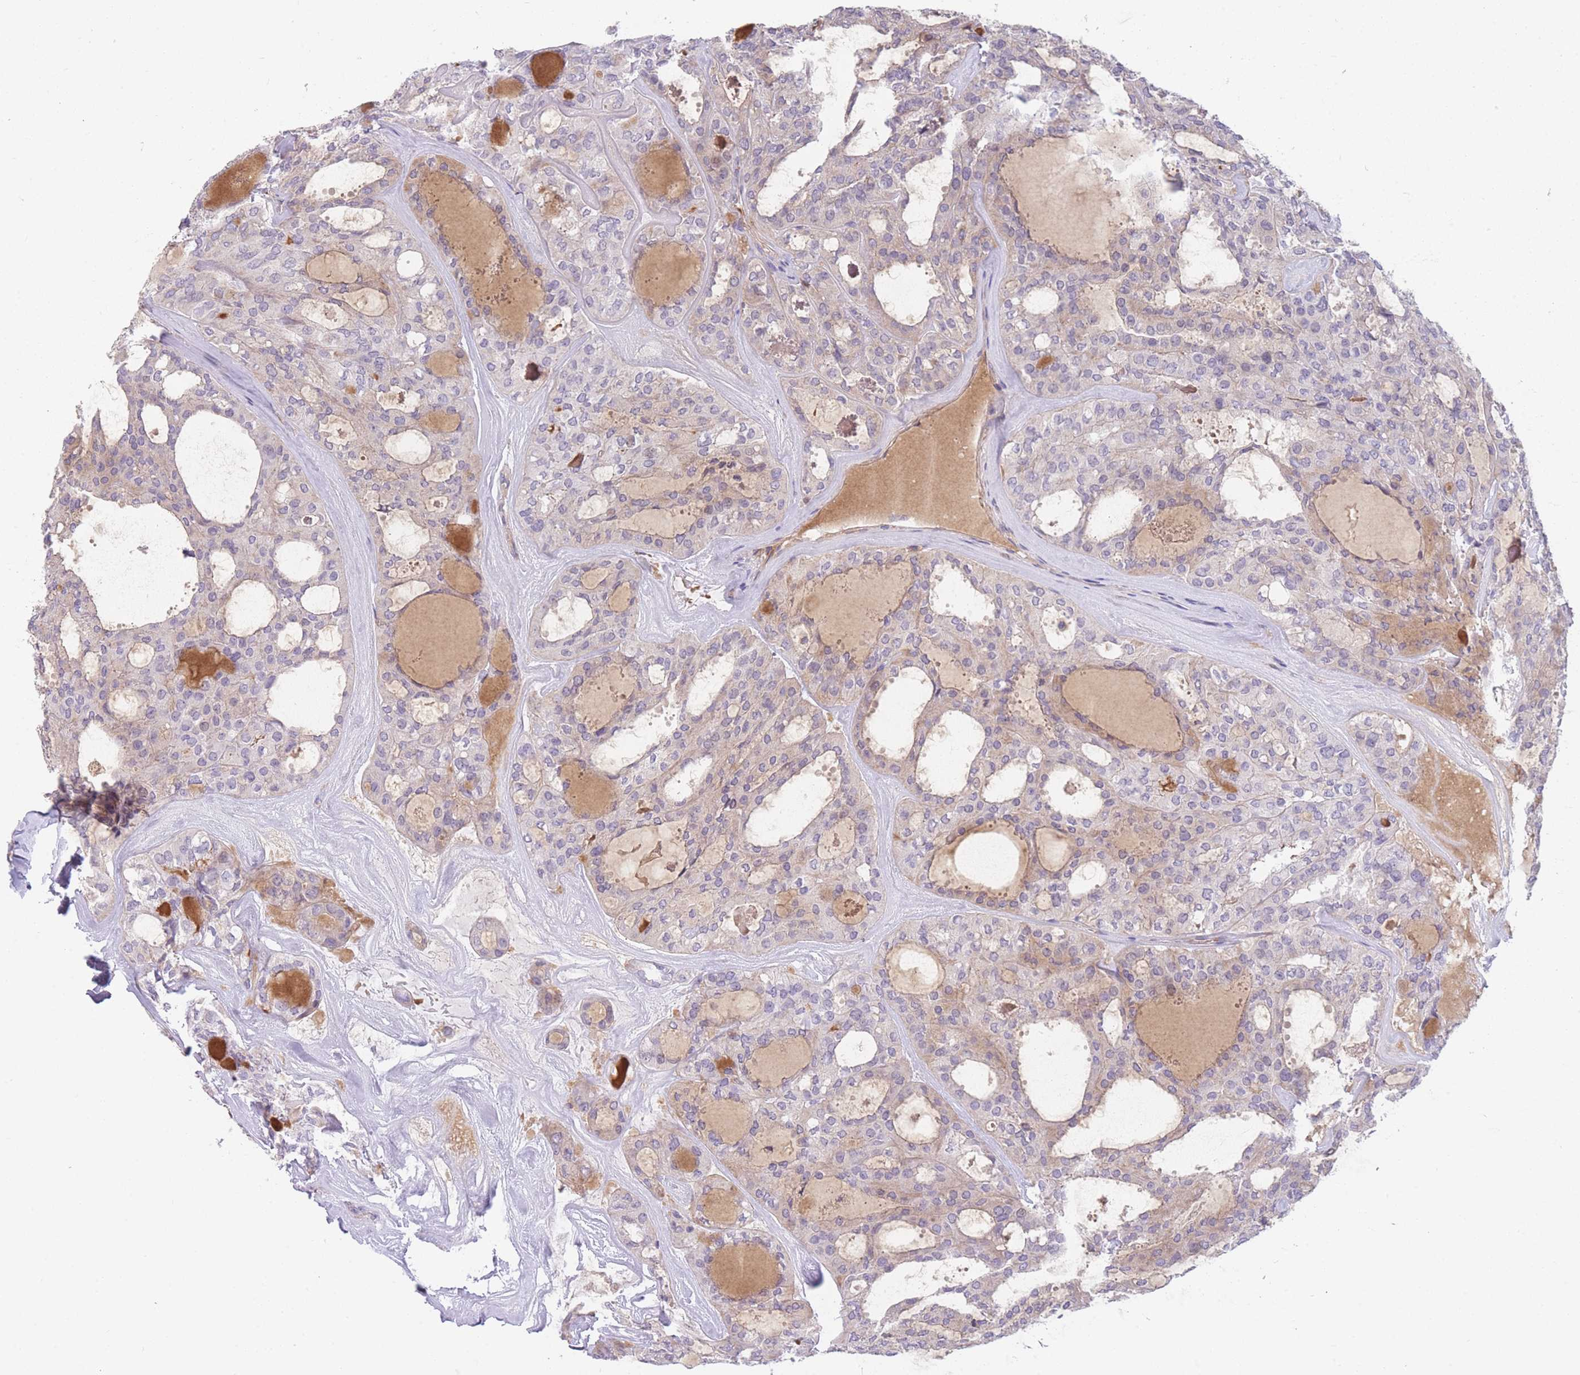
{"staining": {"intensity": "weak", "quantity": "<25%", "location": "cytoplasmic/membranous"}, "tissue": "thyroid cancer", "cell_type": "Tumor cells", "image_type": "cancer", "snomed": [{"axis": "morphology", "description": "Follicular adenoma carcinoma, NOS"}, {"axis": "topography", "description": "Thyroid gland"}], "caption": "The histopathology image reveals no staining of tumor cells in thyroid follicular adenoma carcinoma.", "gene": "SMPD4", "patient": {"sex": "male", "age": 75}}